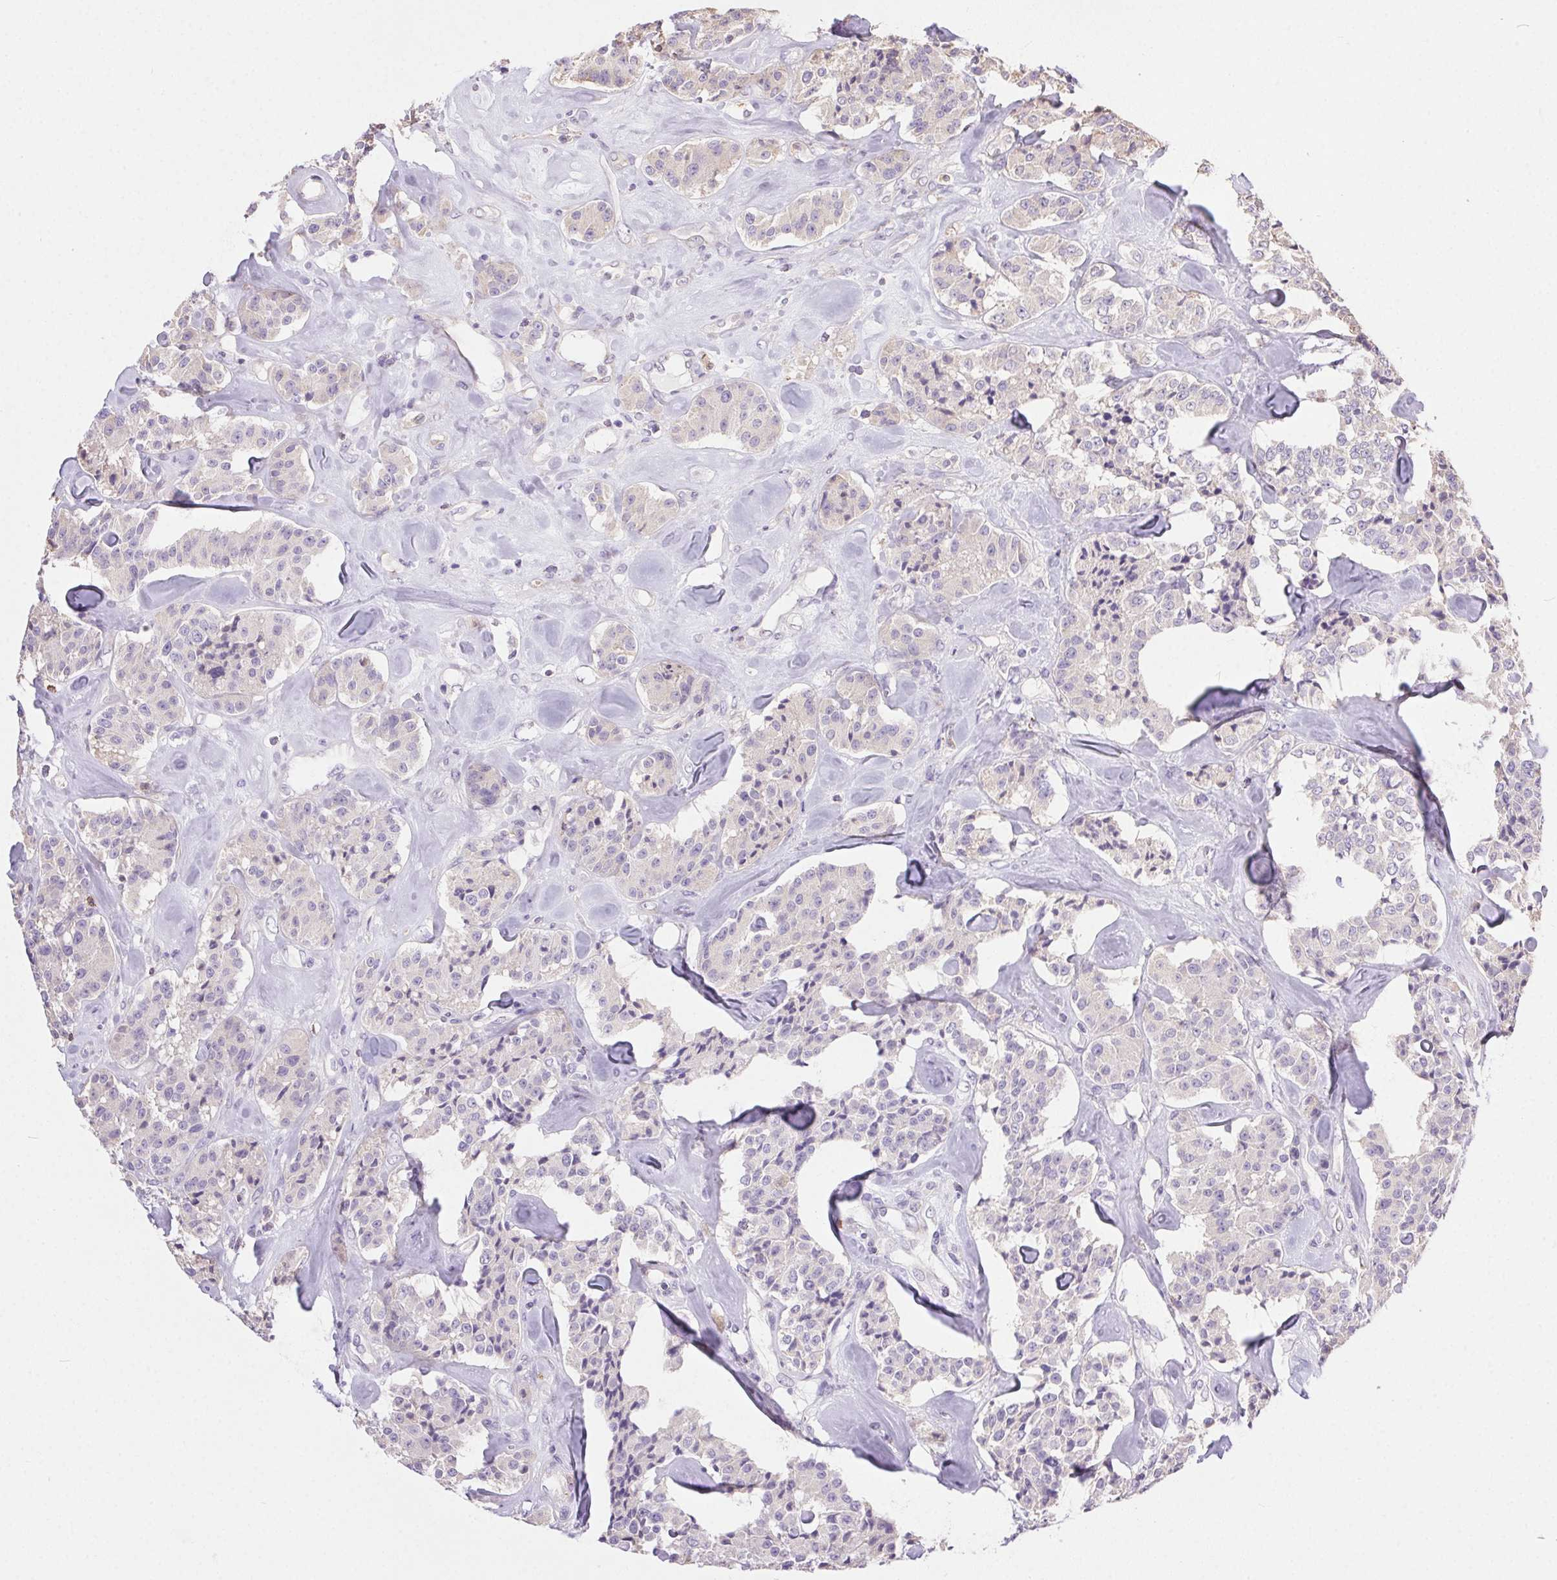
{"staining": {"intensity": "negative", "quantity": "none", "location": "none"}, "tissue": "carcinoid", "cell_type": "Tumor cells", "image_type": "cancer", "snomed": [{"axis": "morphology", "description": "Carcinoid, malignant, NOS"}, {"axis": "topography", "description": "Pancreas"}], "caption": "Immunohistochemistry image of neoplastic tissue: carcinoid stained with DAB demonstrates no significant protein staining in tumor cells.", "gene": "SNX31", "patient": {"sex": "male", "age": 41}}